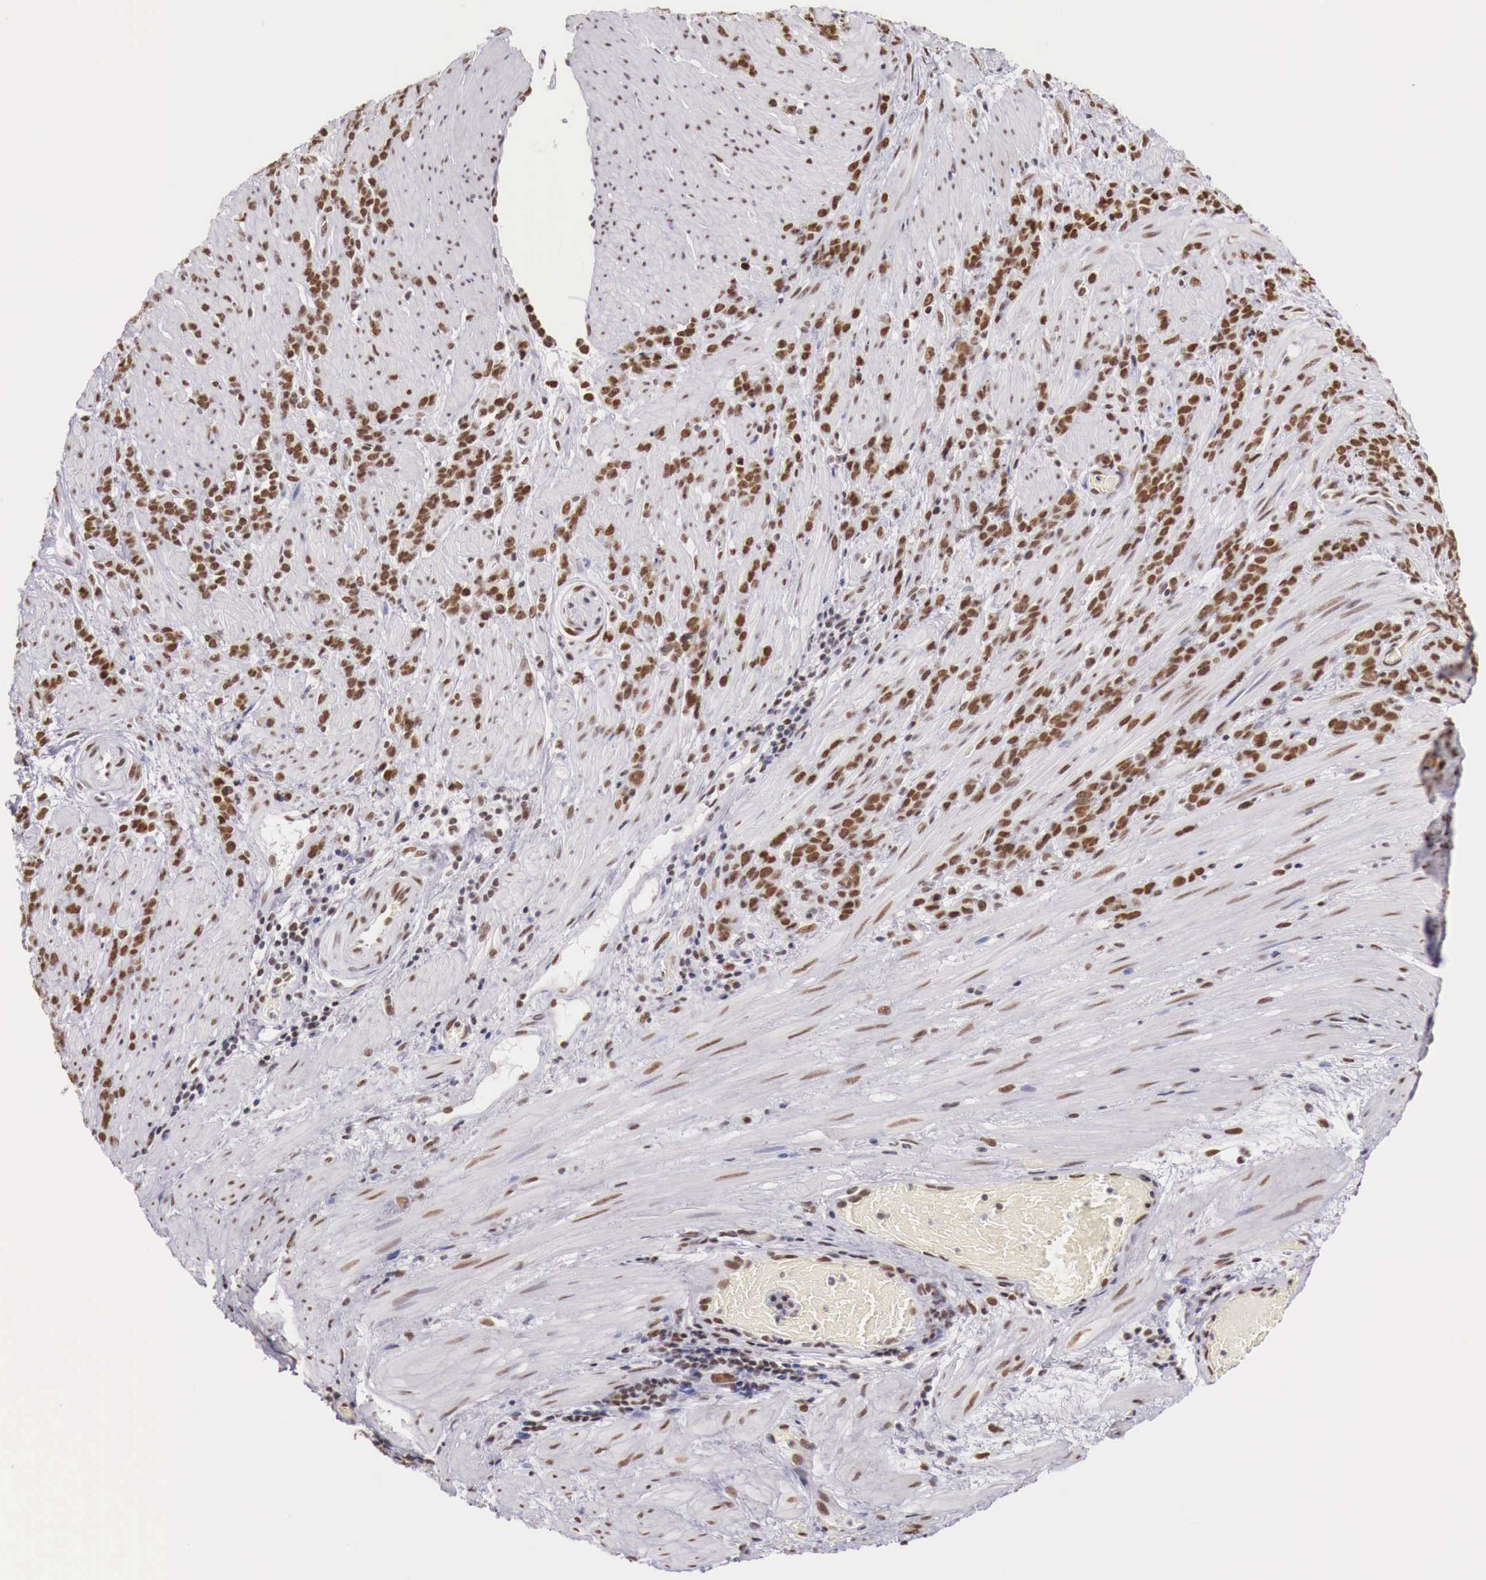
{"staining": {"intensity": "moderate", "quantity": "25%-75%", "location": "nuclear"}, "tissue": "stomach cancer", "cell_type": "Tumor cells", "image_type": "cancer", "snomed": [{"axis": "morphology", "description": "Adenocarcinoma, NOS"}, {"axis": "topography", "description": "Stomach, lower"}], "caption": "Human adenocarcinoma (stomach) stained with a brown dye exhibits moderate nuclear positive expression in approximately 25%-75% of tumor cells.", "gene": "PHF14", "patient": {"sex": "male", "age": 88}}